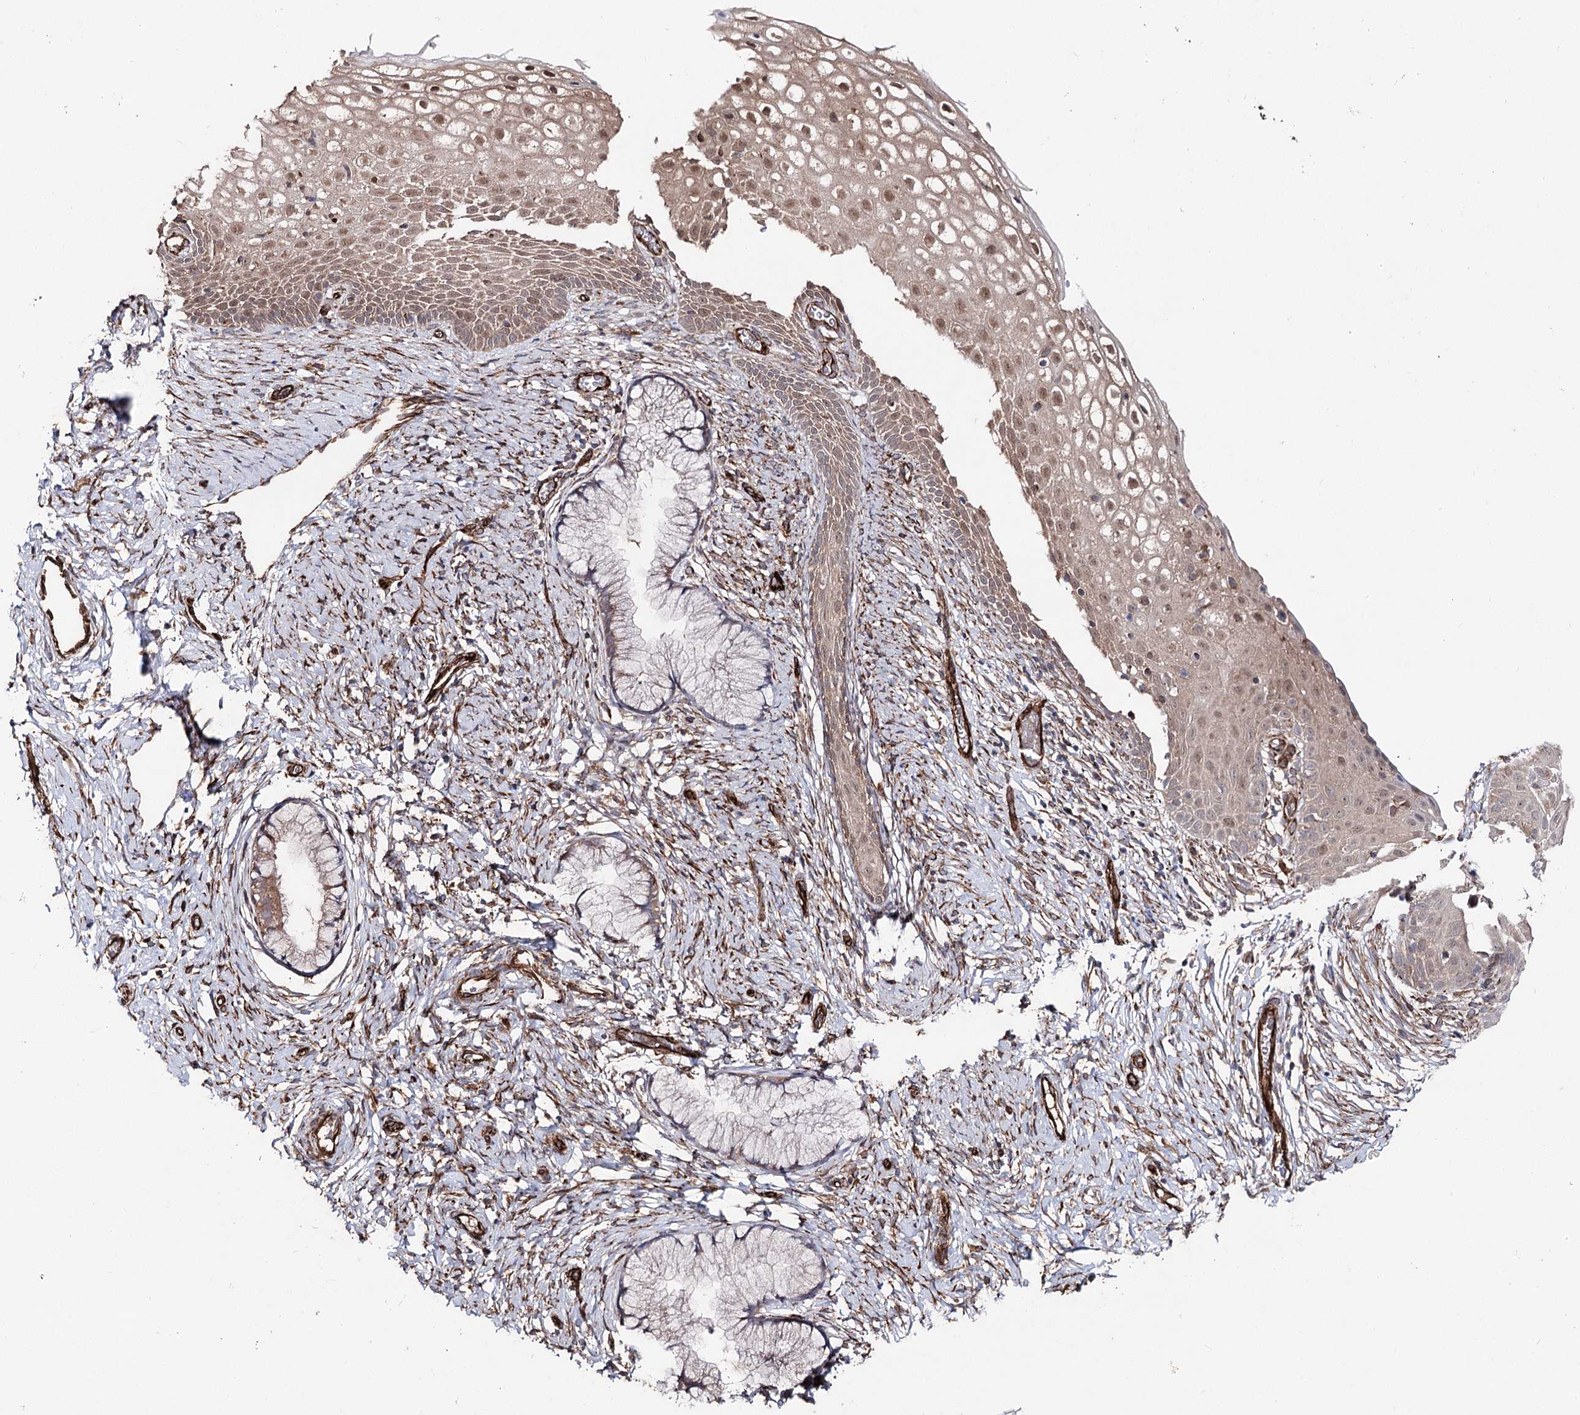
{"staining": {"intensity": "weak", "quantity": "<25%", "location": "cytoplasmic/membranous"}, "tissue": "cervix", "cell_type": "Glandular cells", "image_type": "normal", "snomed": [{"axis": "morphology", "description": "Normal tissue, NOS"}, {"axis": "topography", "description": "Cervix"}], "caption": "A high-resolution micrograph shows IHC staining of benign cervix, which reveals no significant positivity in glandular cells. (DAB (3,3'-diaminobenzidine) immunohistochemistry, high magnification).", "gene": "MIB1", "patient": {"sex": "female", "age": 33}}